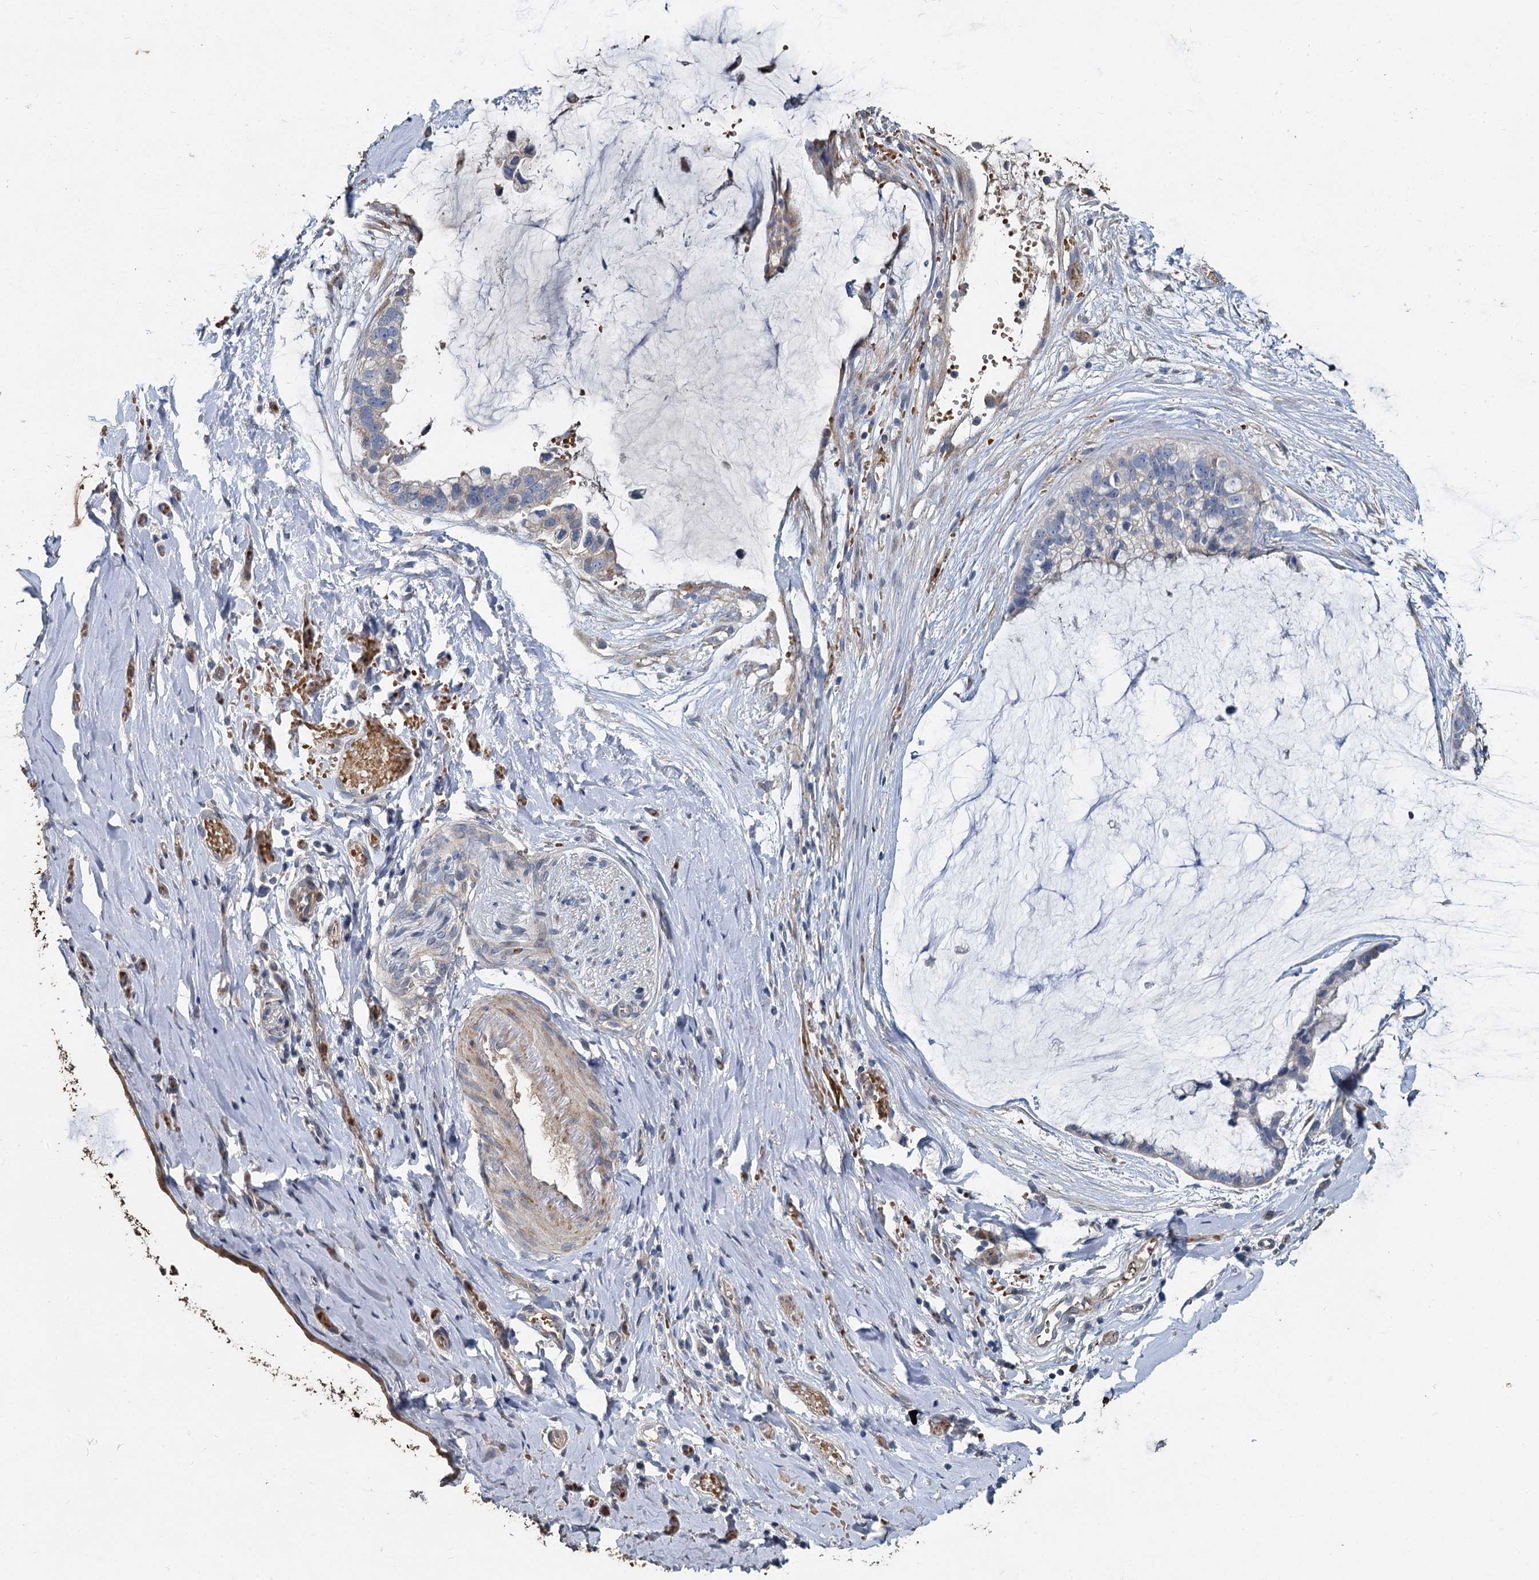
{"staining": {"intensity": "negative", "quantity": "none", "location": "none"}, "tissue": "ovarian cancer", "cell_type": "Tumor cells", "image_type": "cancer", "snomed": [{"axis": "morphology", "description": "Cystadenocarcinoma, mucinous, NOS"}, {"axis": "topography", "description": "Ovary"}], "caption": "DAB (3,3'-diaminobenzidine) immunohistochemical staining of ovarian mucinous cystadenocarcinoma displays no significant staining in tumor cells.", "gene": "TCTN2", "patient": {"sex": "female", "age": 39}}